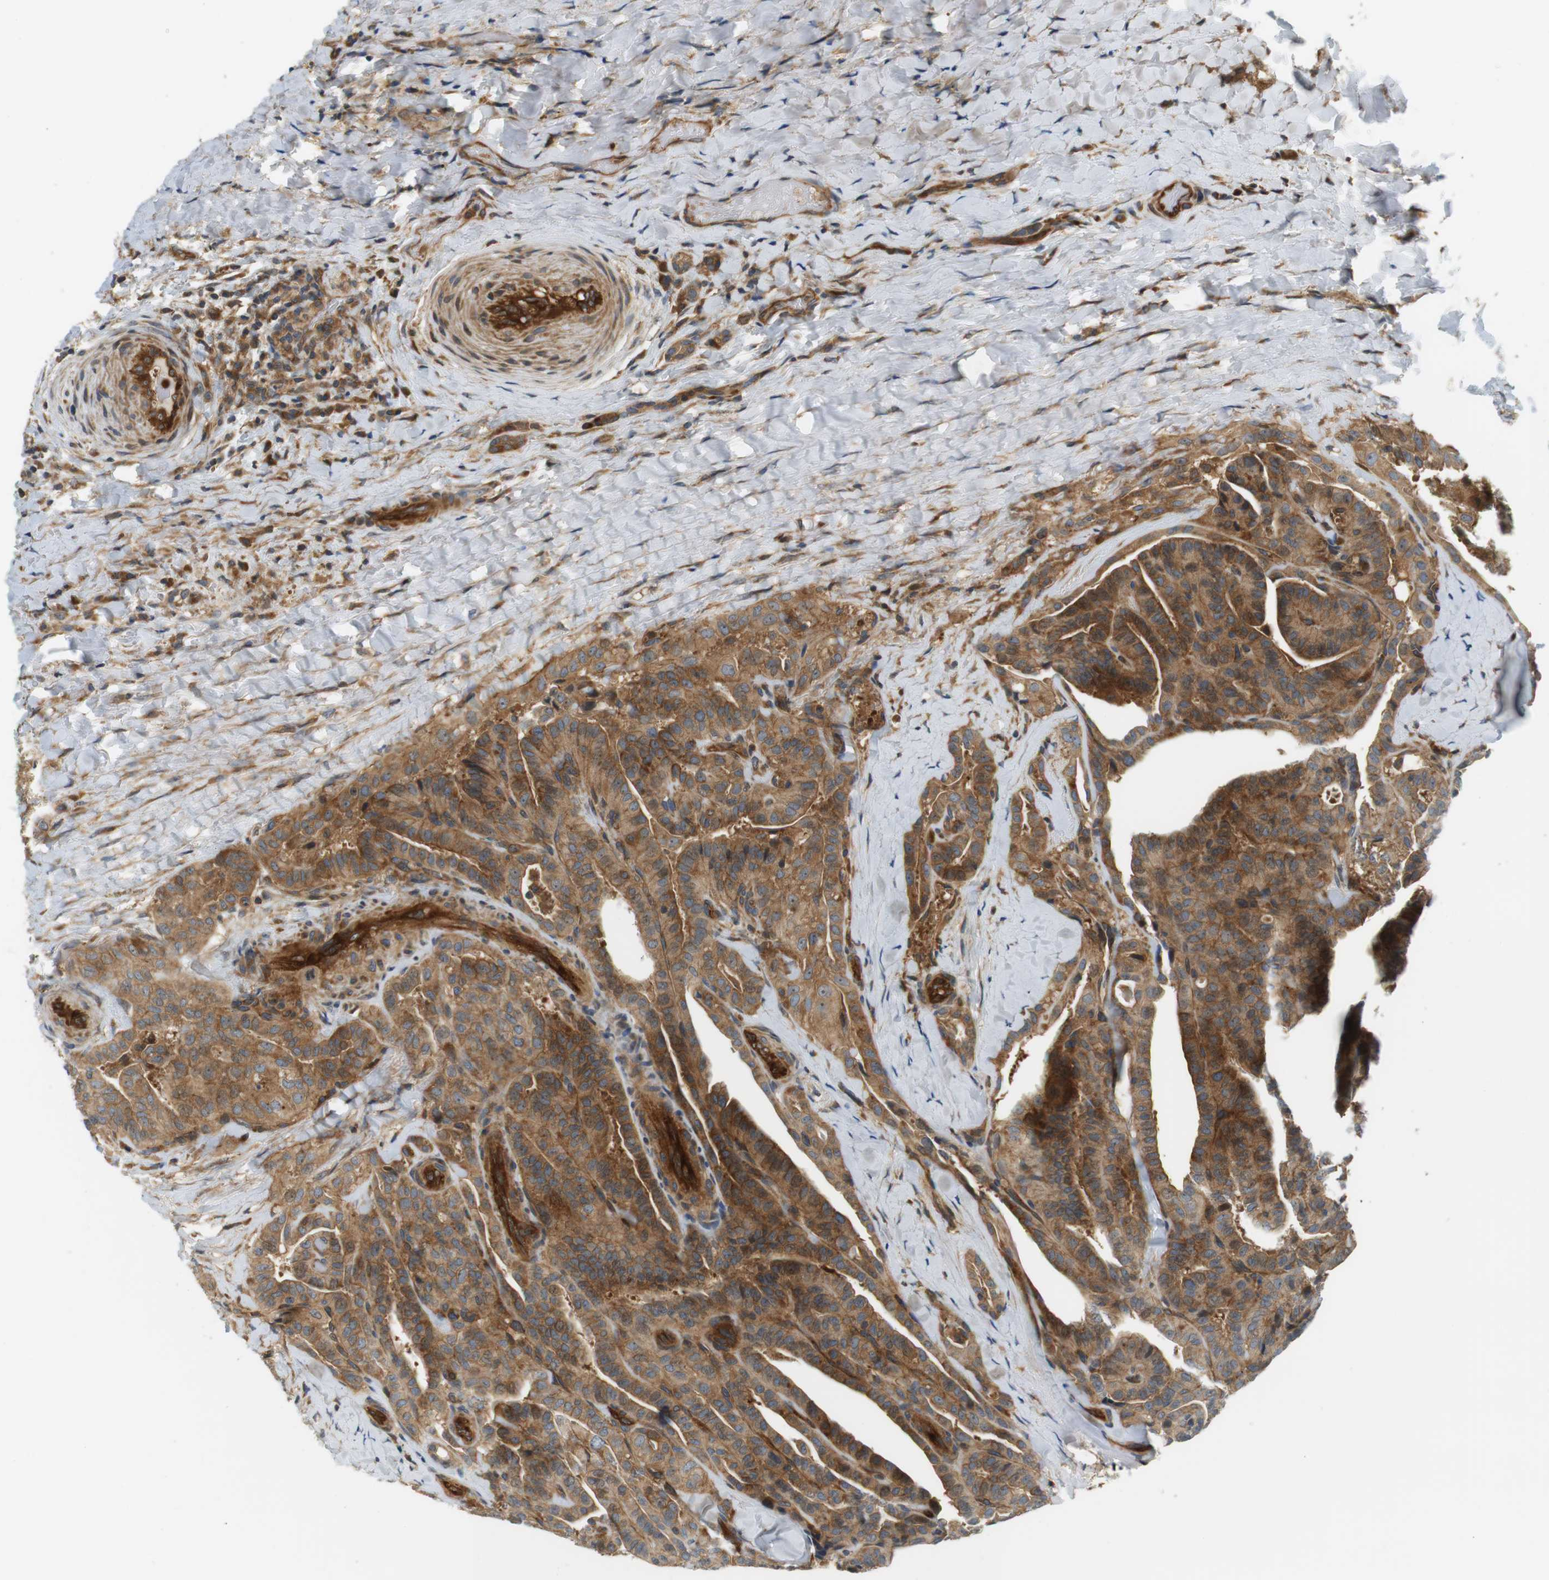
{"staining": {"intensity": "moderate", "quantity": ">75%", "location": "cytoplasmic/membranous"}, "tissue": "thyroid cancer", "cell_type": "Tumor cells", "image_type": "cancer", "snomed": [{"axis": "morphology", "description": "Papillary adenocarcinoma, NOS"}, {"axis": "topography", "description": "Thyroid gland"}], "caption": "Thyroid cancer (papillary adenocarcinoma) stained with IHC demonstrates moderate cytoplasmic/membranous staining in about >75% of tumor cells. The staining is performed using DAB brown chromogen to label protein expression. The nuclei are counter-stained blue using hematoxylin.", "gene": "SH3GLB1", "patient": {"sex": "male", "age": 77}}